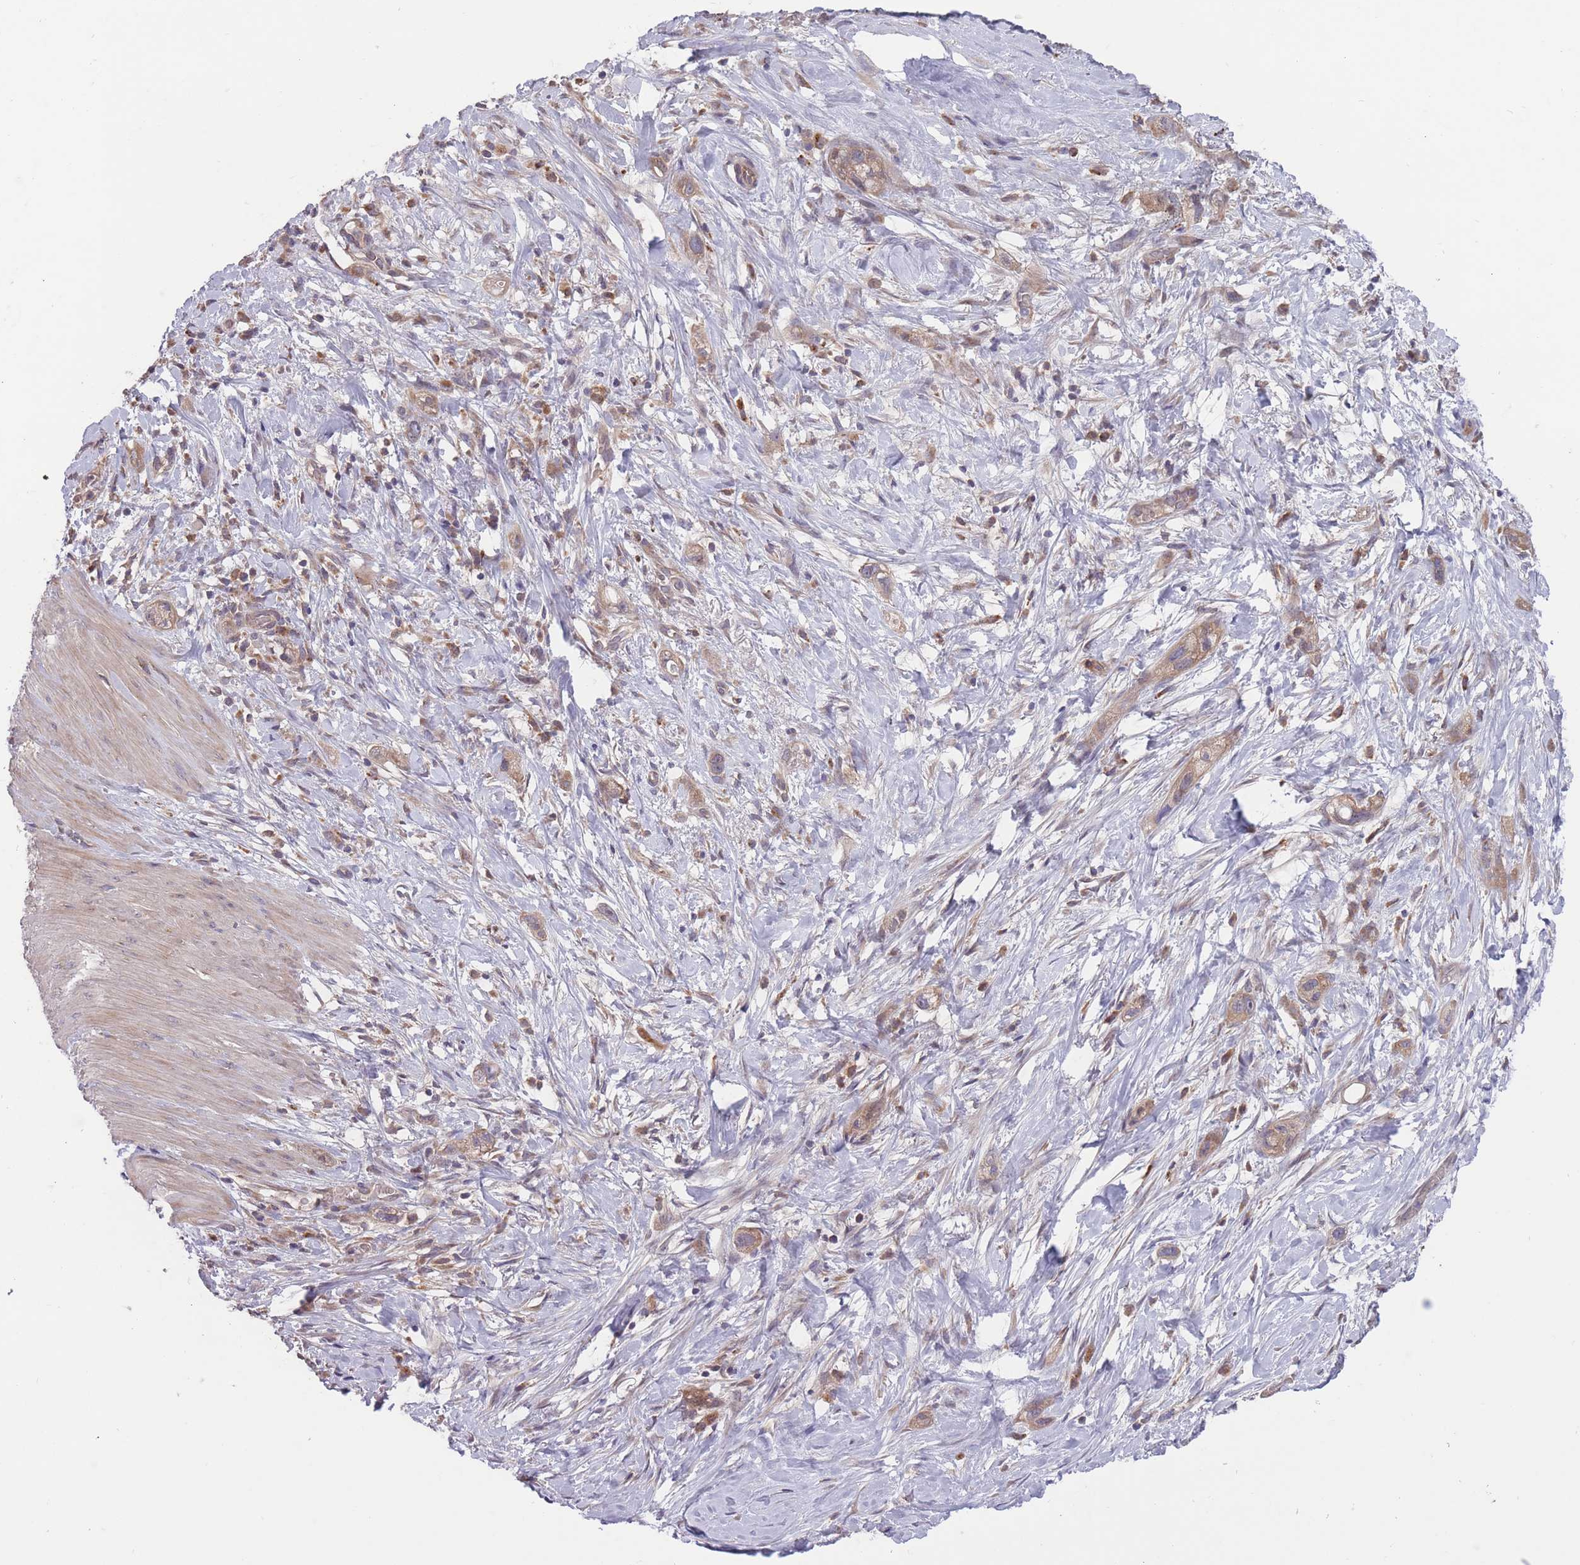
{"staining": {"intensity": "moderate", "quantity": ">75%", "location": "cytoplasmic/membranous"}, "tissue": "stomach cancer", "cell_type": "Tumor cells", "image_type": "cancer", "snomed": [{"axis": "morphology", "description": "Adenocarcinoma, NOS"}, {"axis": "topography", "description": "Stomach"}, {"axis": "topography", "description": "Stomach, lower"}], "caption": "Protein expression analysis of stomach cancer displays moderate cytoplasmic/membranous staining in about >75% of tumor cells. (brown staining indicates protein expression, while blue staining denotes nuclei).", "gene": "ITPKC", "patient": {"sex": "female", "age": 48}}